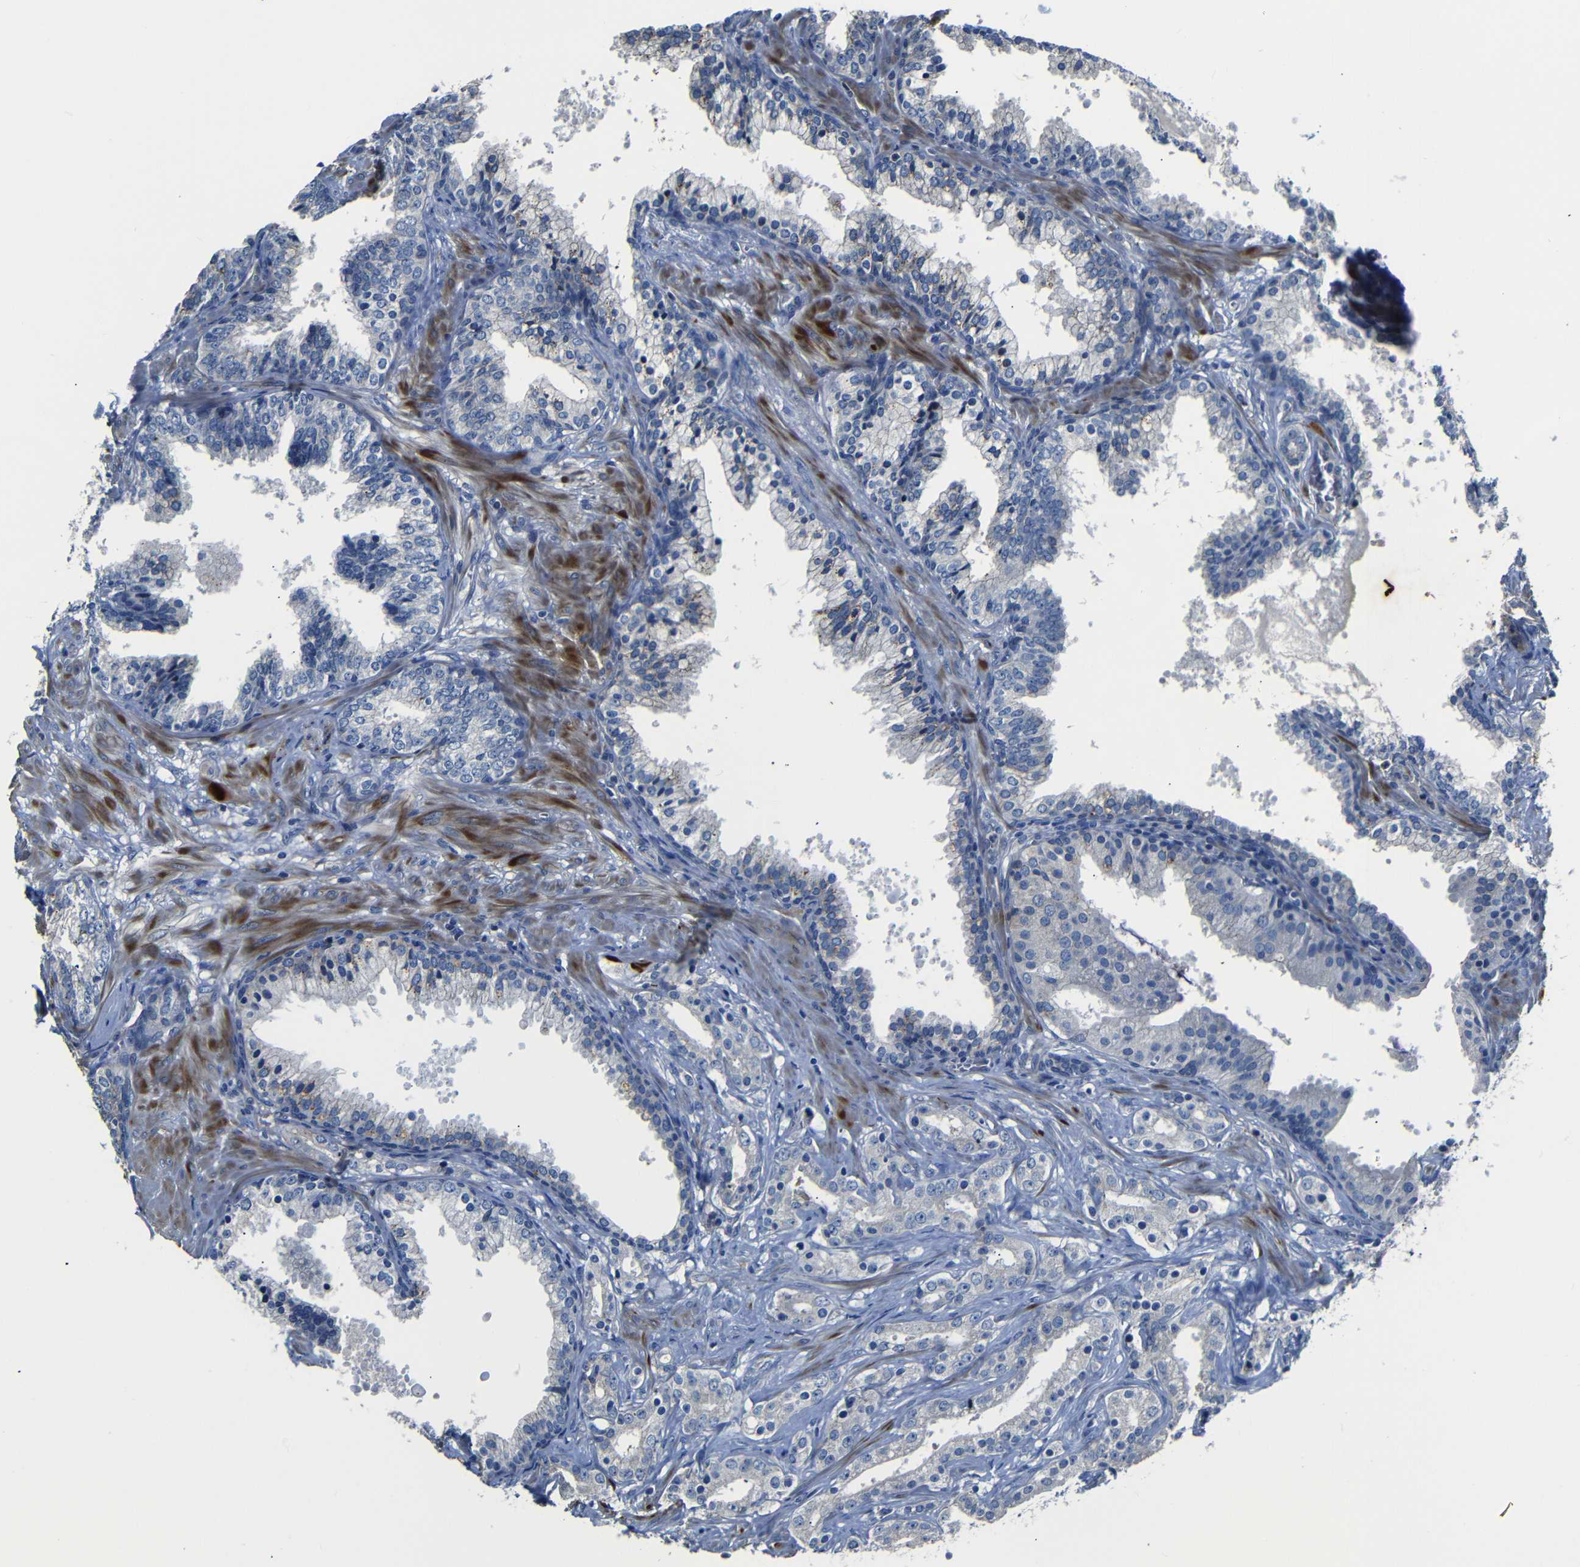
{"staining": {"intensity": "negative", "quantity": "none", "location": "none"}, "tissue": "prostate cancer", "cell_type": "Tumor cells", "image_type": "cancer", "snomed": [{"axis": "morphology", "description": "Adenocarcinoma, Low grade"}, {"axis": "topography", "description": "Prostate"}], "caption": "Immunohistochemical staining of human low-grade adenocarcinoma (prostate) demonstrates no significant expression in tumor cells.", "gene": "AFDN", "patient": {"sex": "male", "age": 59}}